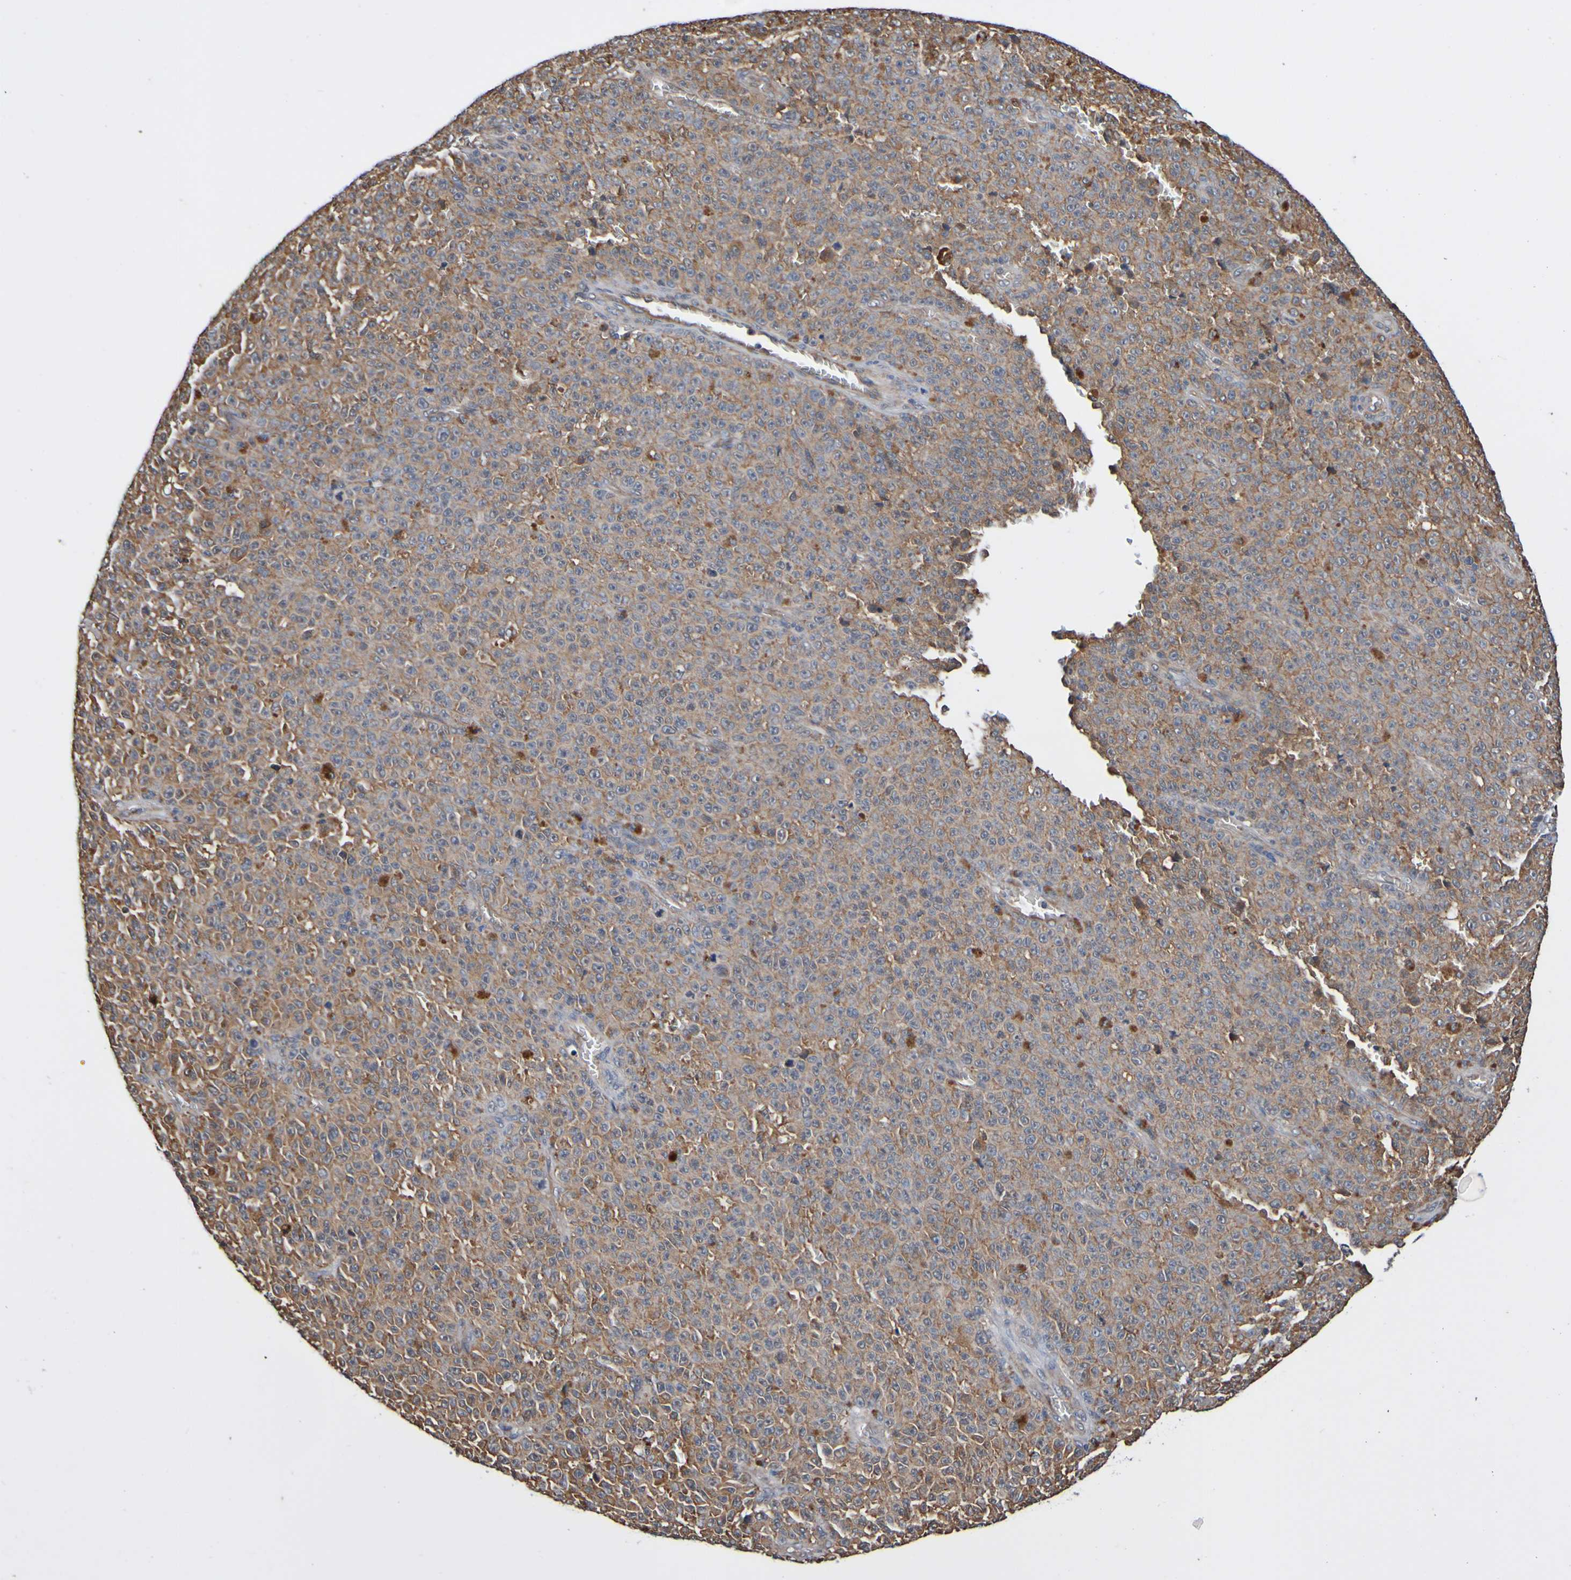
{"staining": {"intensity": "moderate", "quantity": ">75%", "location": "cytoplasmic/membranous"}, "tissue": "melanoma", "cell_type": "Tumor cells", "image_type": "cancer", "snomed": [{"axis": "morphology", "description": "Malignant melanoma, NOS"}, {"axis": "topography", "description": "Skin"}], "caption": "About >75% of tumor cells in malignant melanoma display moderate cytoplasmic/membranous protein staining as visualized by brown immunohistochemical staining.", "gene": "AXIN1", "patient": {"sex": "female", "age": 82}}